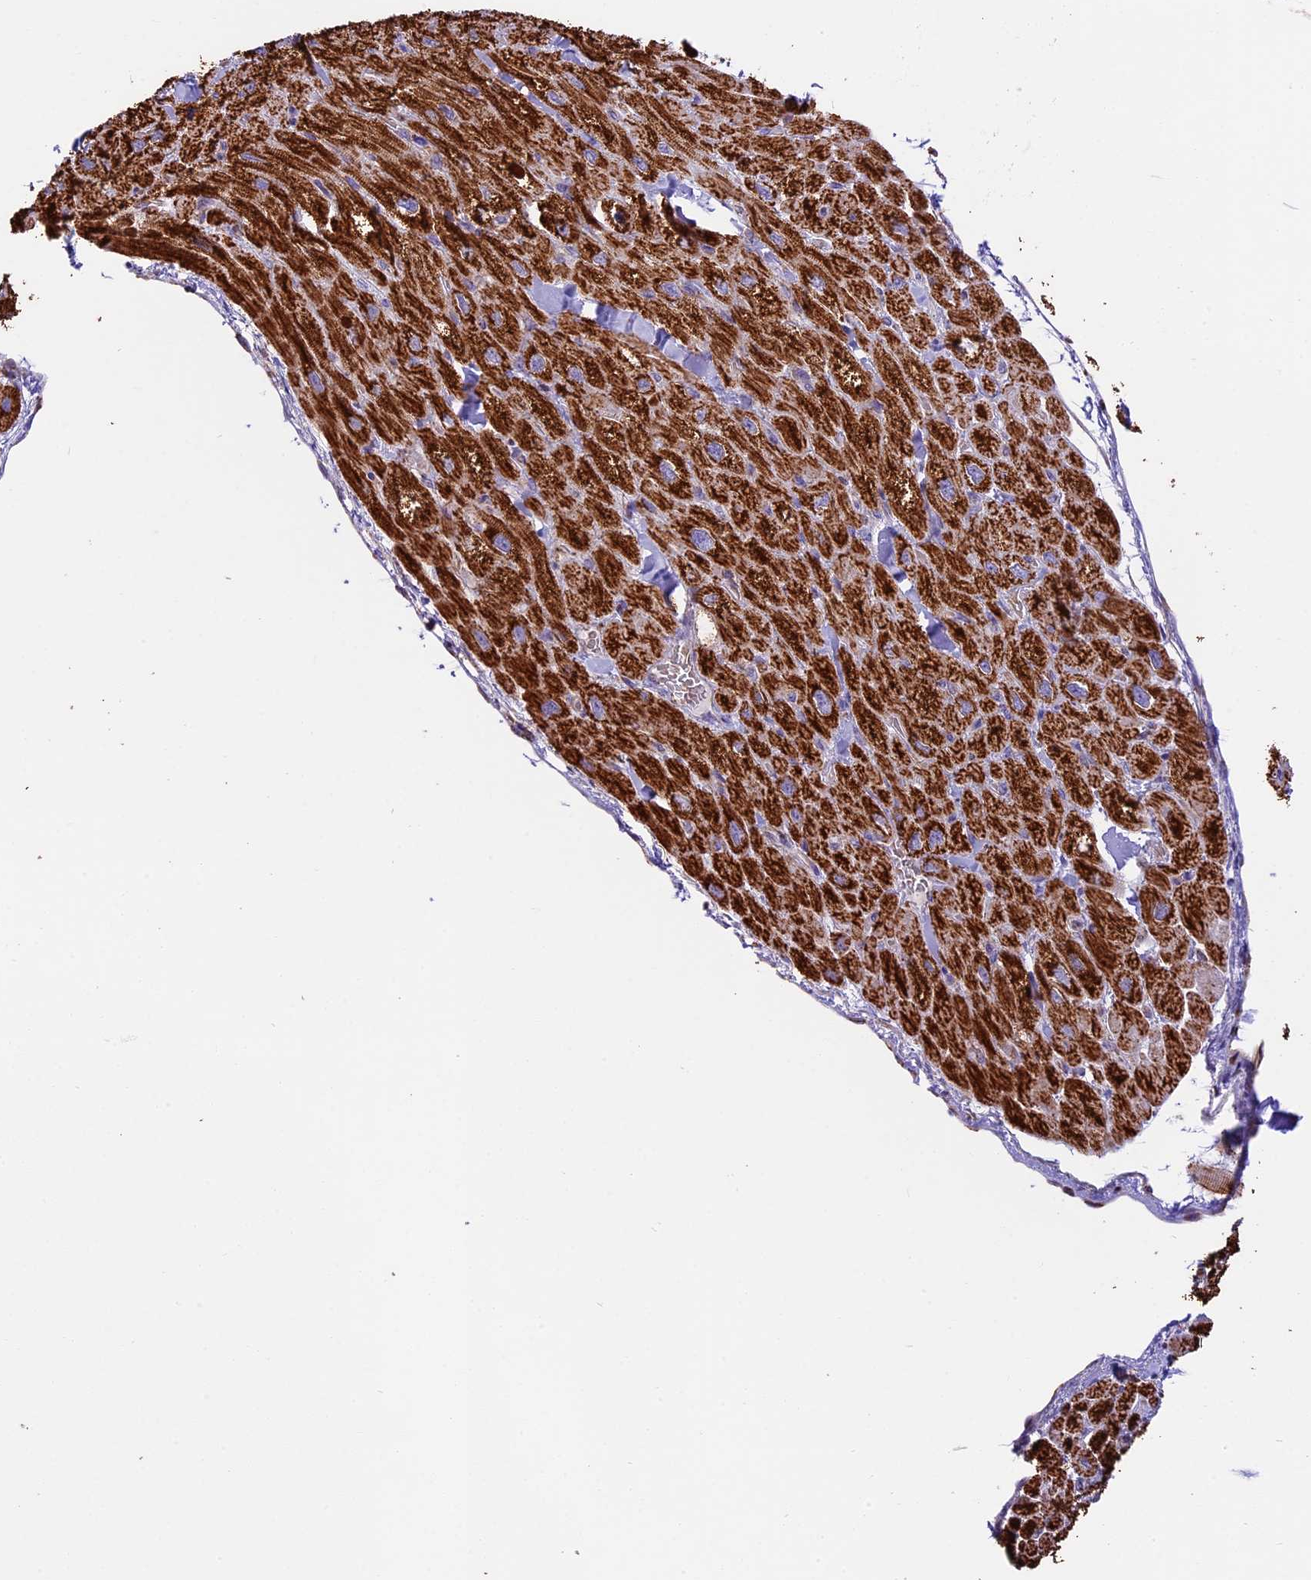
{"staining": {"intensity": "strong", "quantity": ">75%", "location": "cytoplasmic/membranous"}, "tissue": "heart muscle", "cell_type": "Cardiomyocytes", "image_type": "normal", "snomed": [{"axis": "morphology", "description": "Normal tissue, NOS"}, {"axis": "topography", "description": "Heart"}], "caption": "Immunohistochemistry micrograph of normal heart muscle: heart muscle stained using immunohistochemistry (IHC) reveals high levels of strong protein expression localized specifically in the cytoplasmic/membranous of cardiomyocytes, appearing as a cytoplasmic/membranous brown color.", "gene": "NDUFA8", "patient": {"sex": "male", "age": 65}}